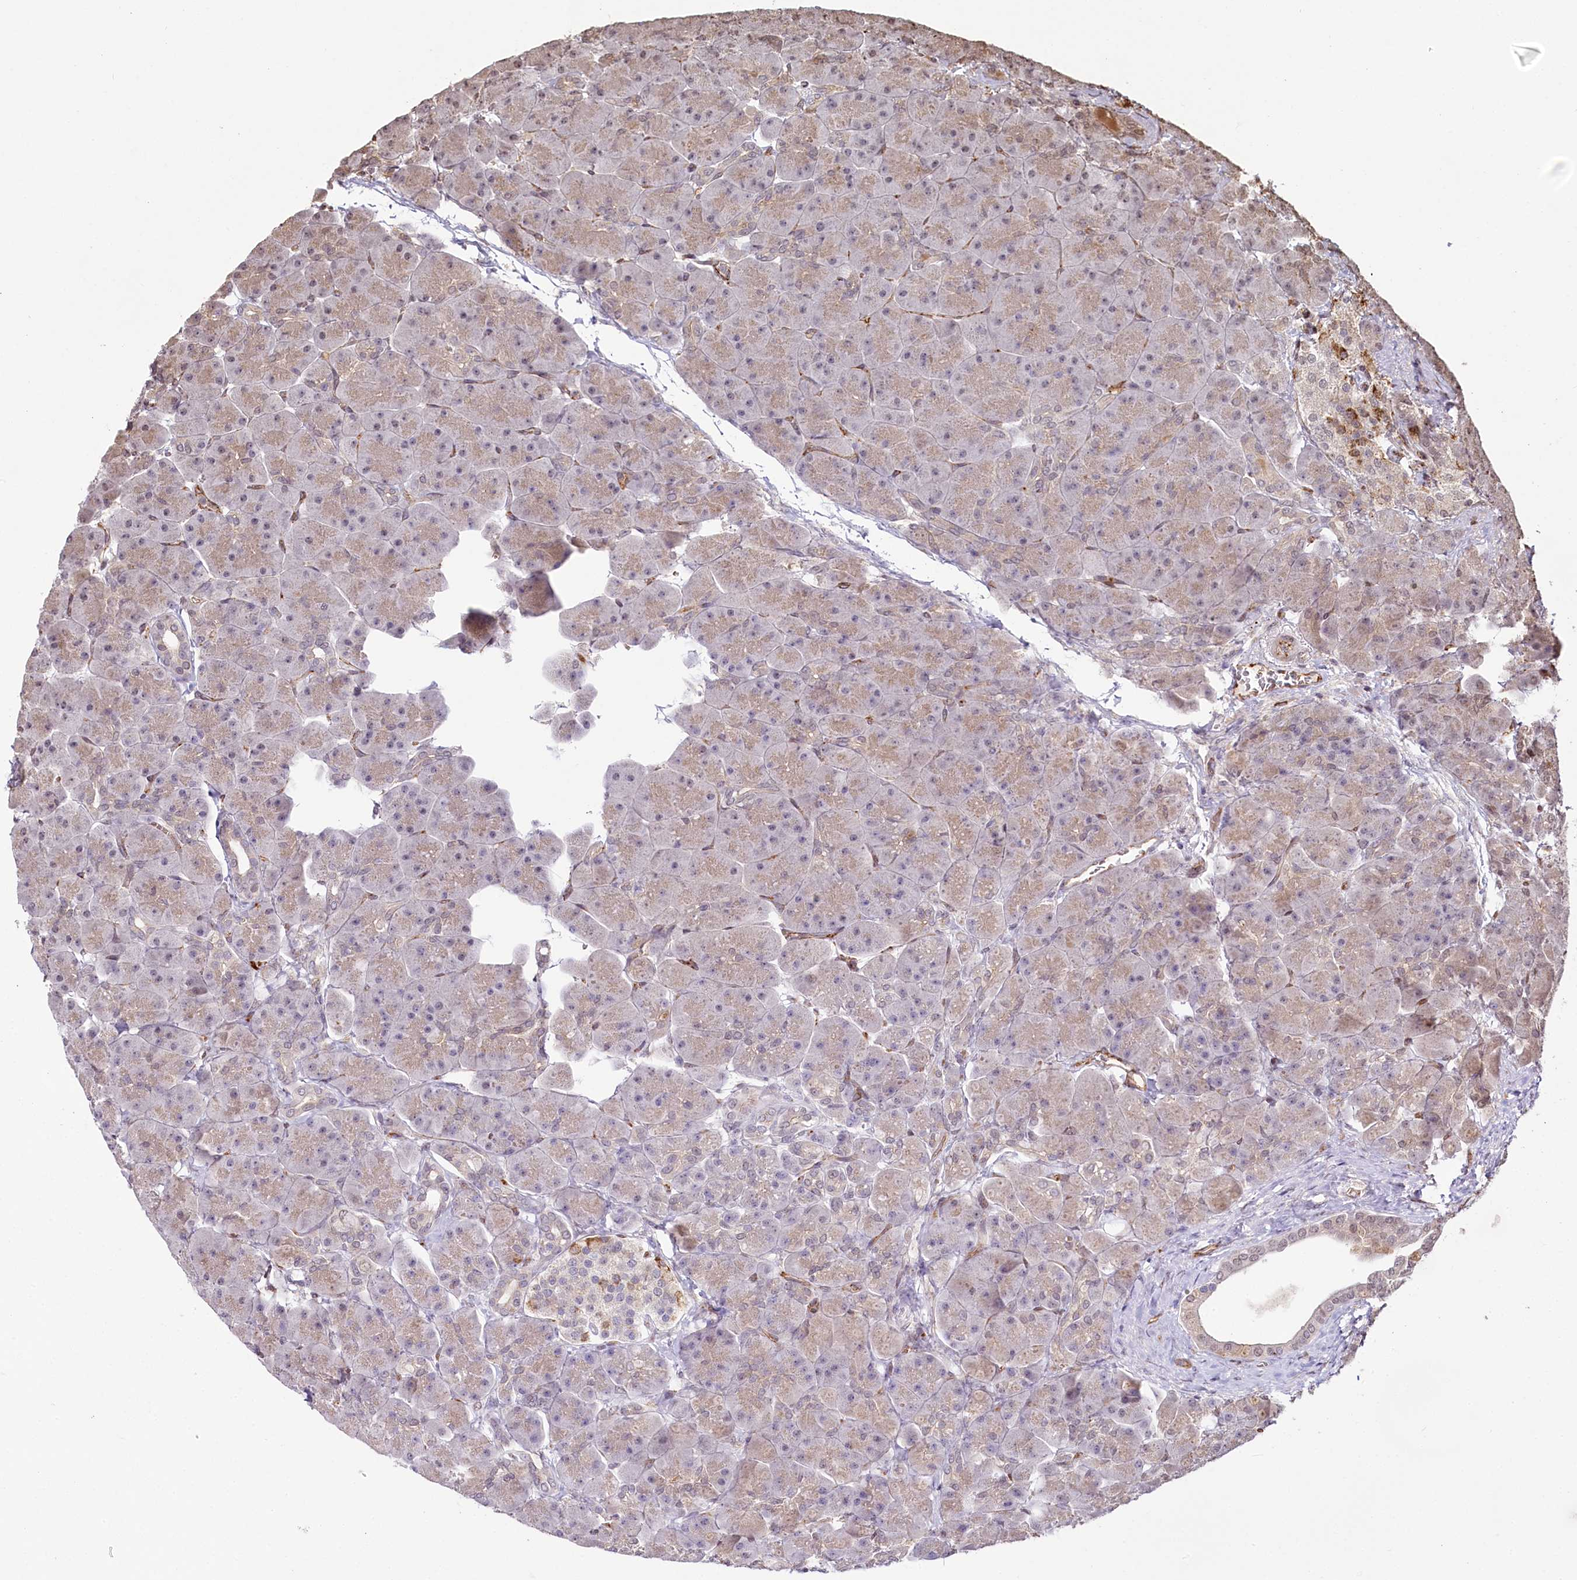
{"staining": {"intensity": "moderate", "quantity": "<25%", "location": "cytoplasmic/membranous"}, "tissue": "pancreas", "cell_type": "Exocrine glandular cells", "image_type": "normal", "snomed": [{"axis": "morphology", "description": "Normal tissue, NOS"}, {"axis": "topography", "description": "Pancreas"}], "caption": "Exocrine glandular cells exhibit low levels of moderate cytoplasmic/membranous expression in about <25% of cells in unremarkable human pancreas. (brown staining indicates protein expression, while blue staining denotes nuclei).", "gene": "ALKBH8", "patient": {"sex": "male", "age": 66}}